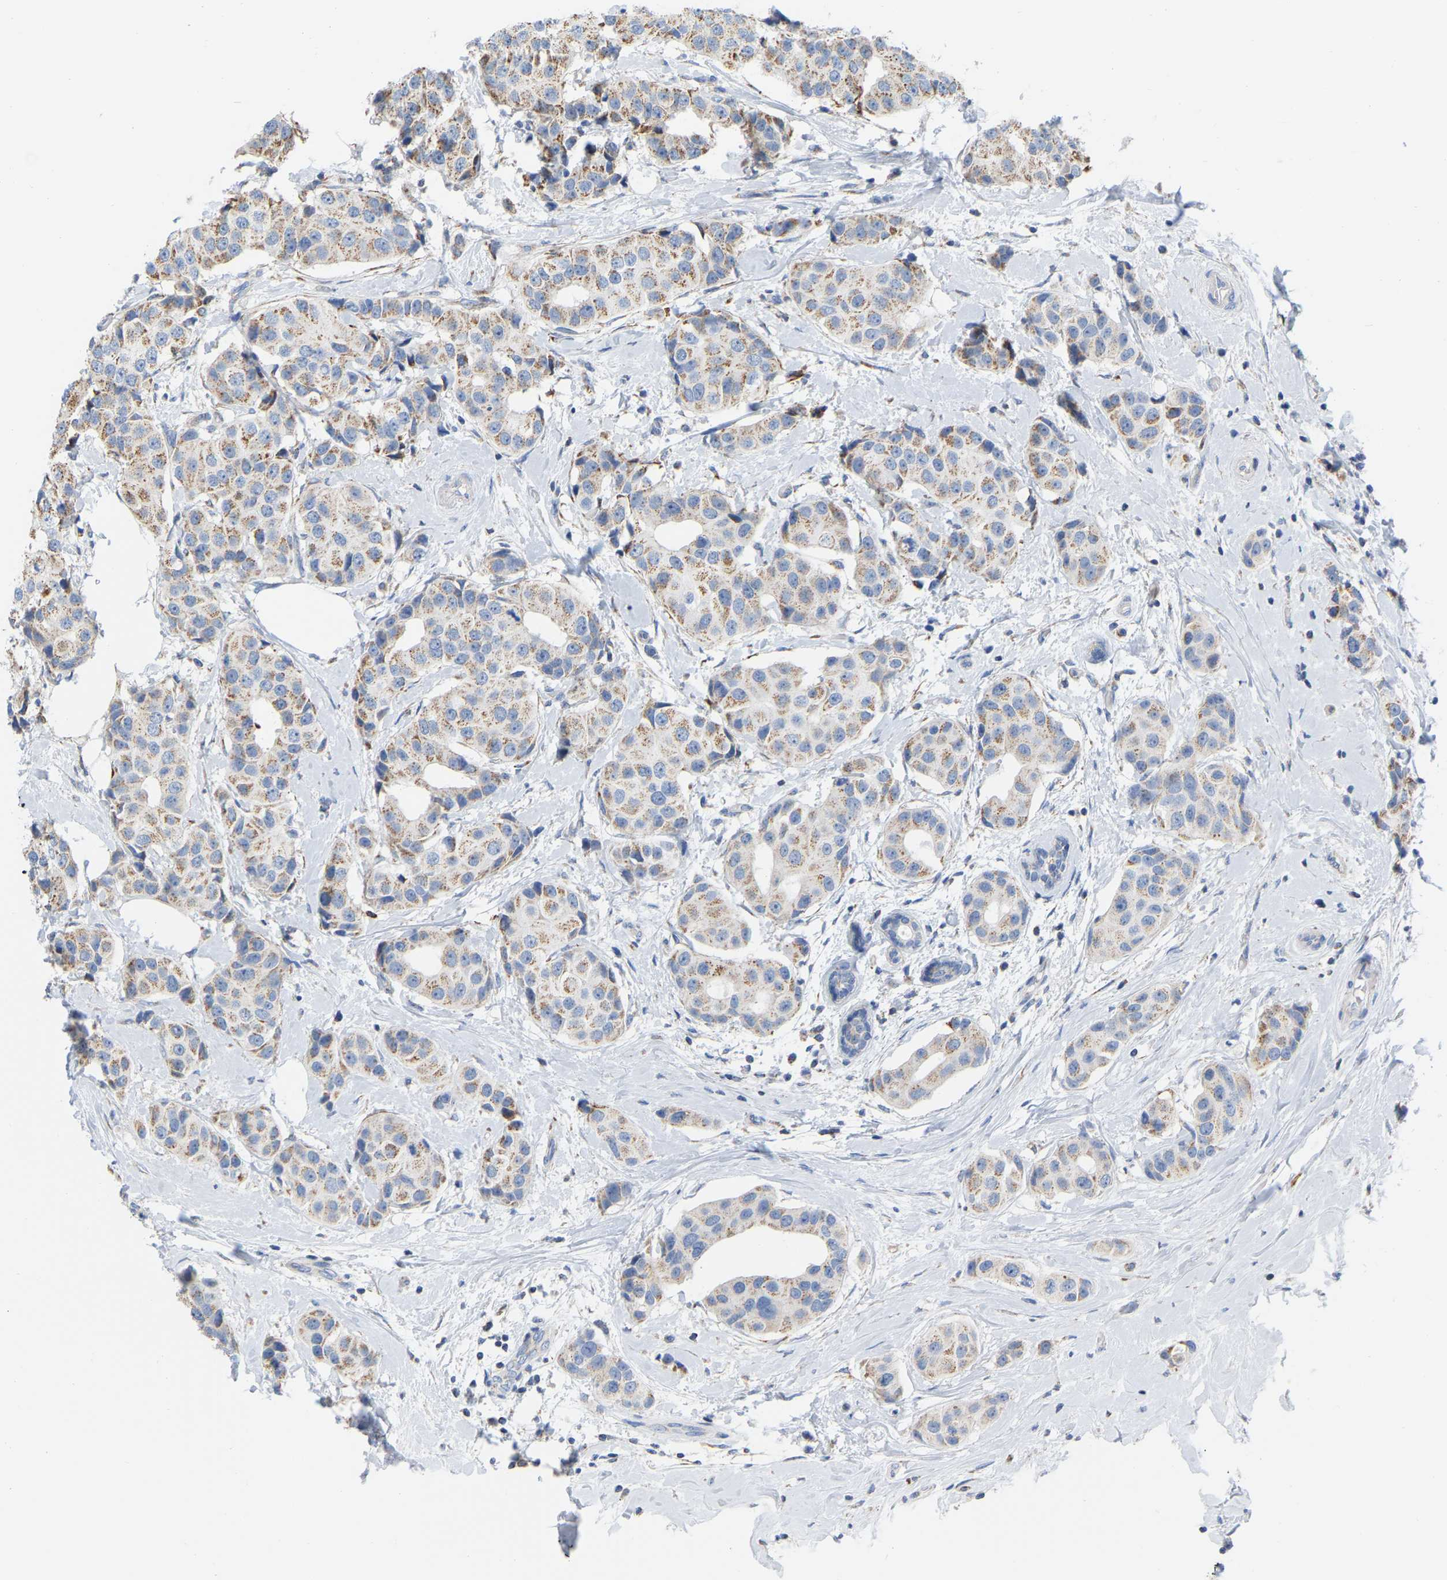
{"staining": {"intensity": "weak", "quantity": ">75%", "location": "cytoplasmic/membranous"}, "tissue": "breast cancer", "cell_type": "Tumor cells", "image_type": "cancer", "snomed": [{"axis": "morphology", "description": "Normal tissue, NOS"}, {"axis": "morphology", "description": "Duct carcinoma"}, {"axis": "topography", "description": "Breast"}], "caption": "Intraductal carcinoma (breast) stained with a protein marker displays weak staining in tumor cells.", "gene": "CBLB", "patient": {"sex": "female", "age": 39}}